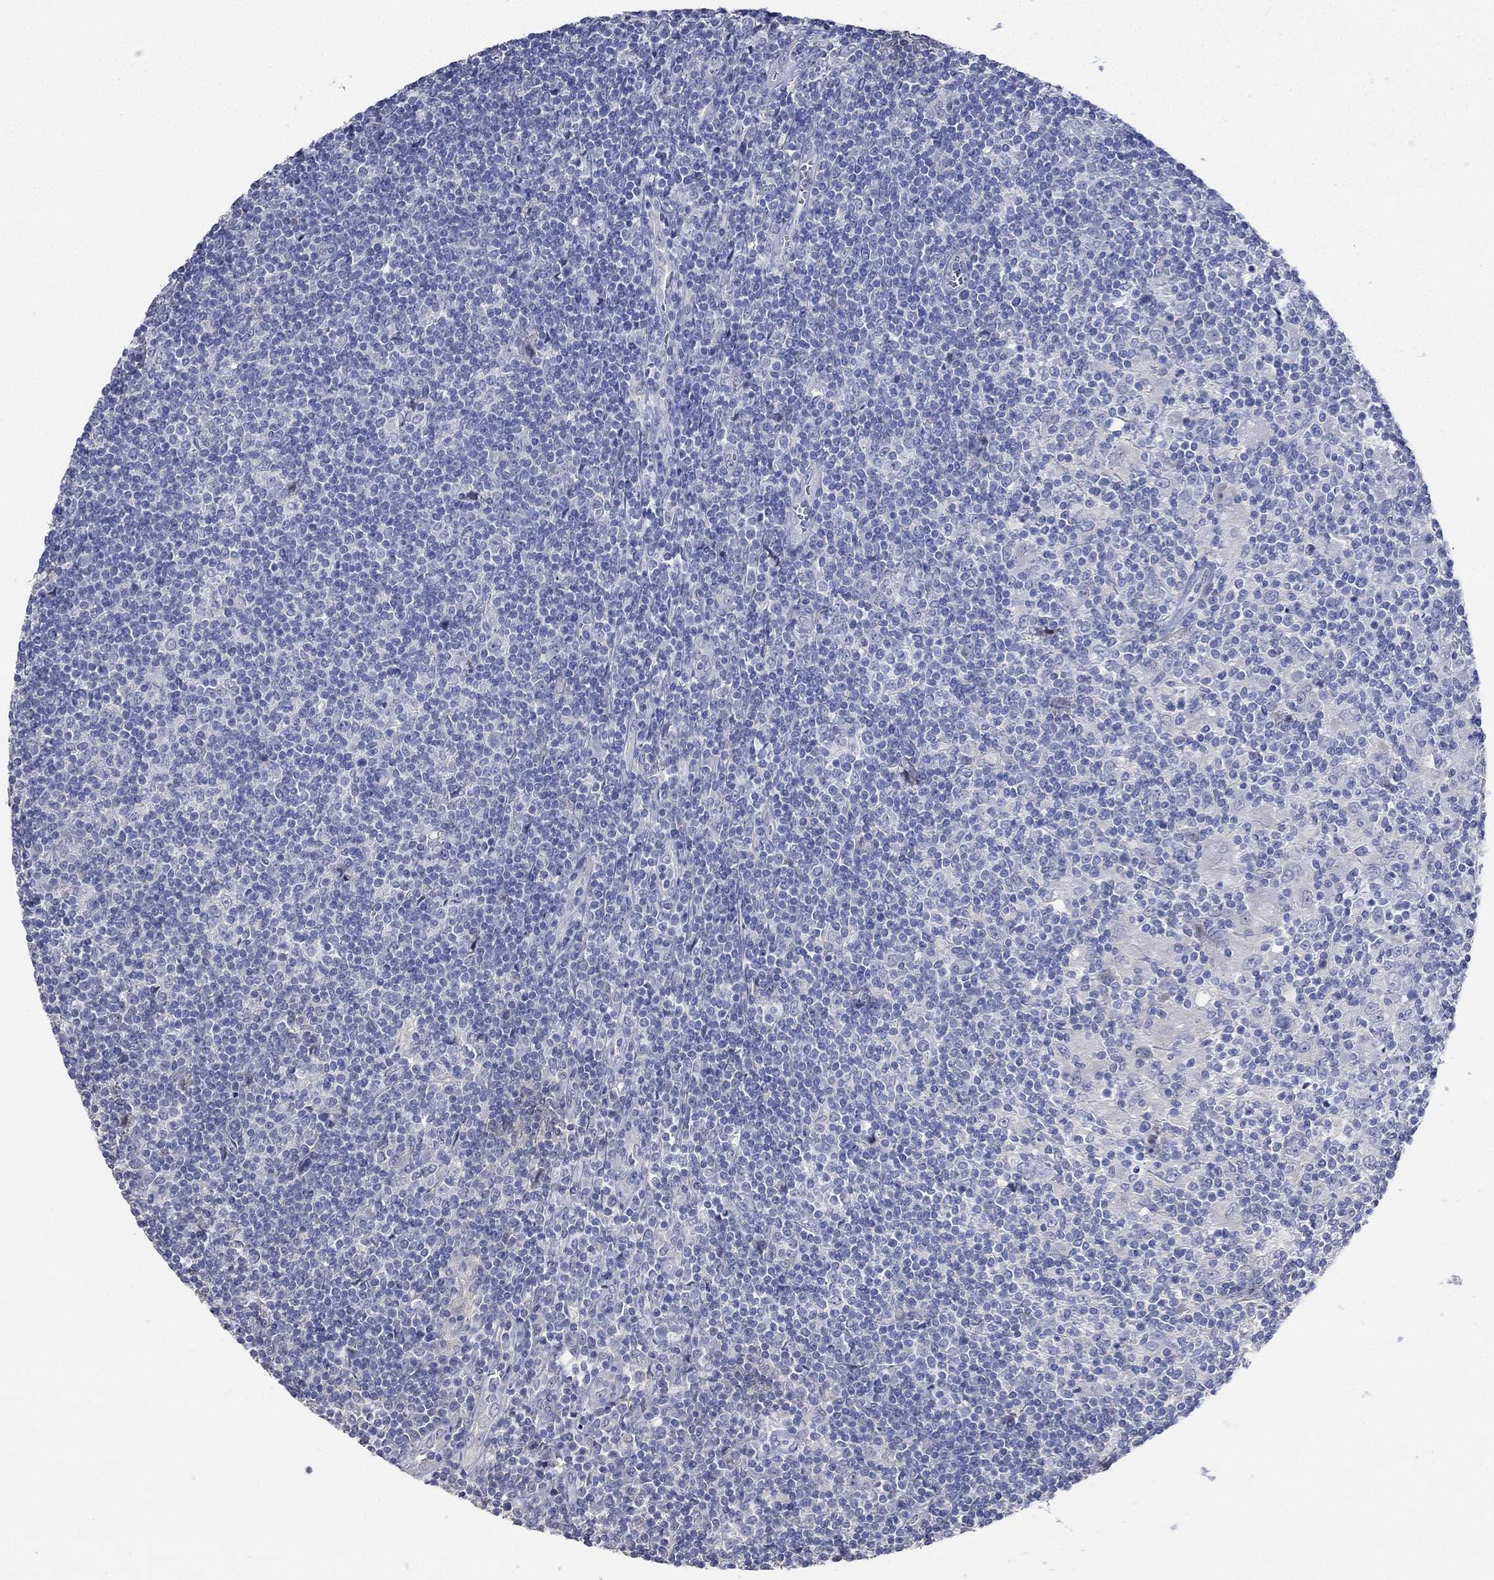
{"staining": {"intensity": "negative", "quantity": "none", "location": "none"}, "tissue": "lymphoma", "cell_type": "Tumor cells", "image_type": "cancer", "snomed": [{"axis": "morphology", "description": "Hodgkin's disease, NOS"}, {"axis": "topography", "description": "Lymph node"}], "caption": "The image reveals no staining of tumor cells in lymphoma.", "gene": "PNMA5", "patient": {"sex": "male", "age": 40}}